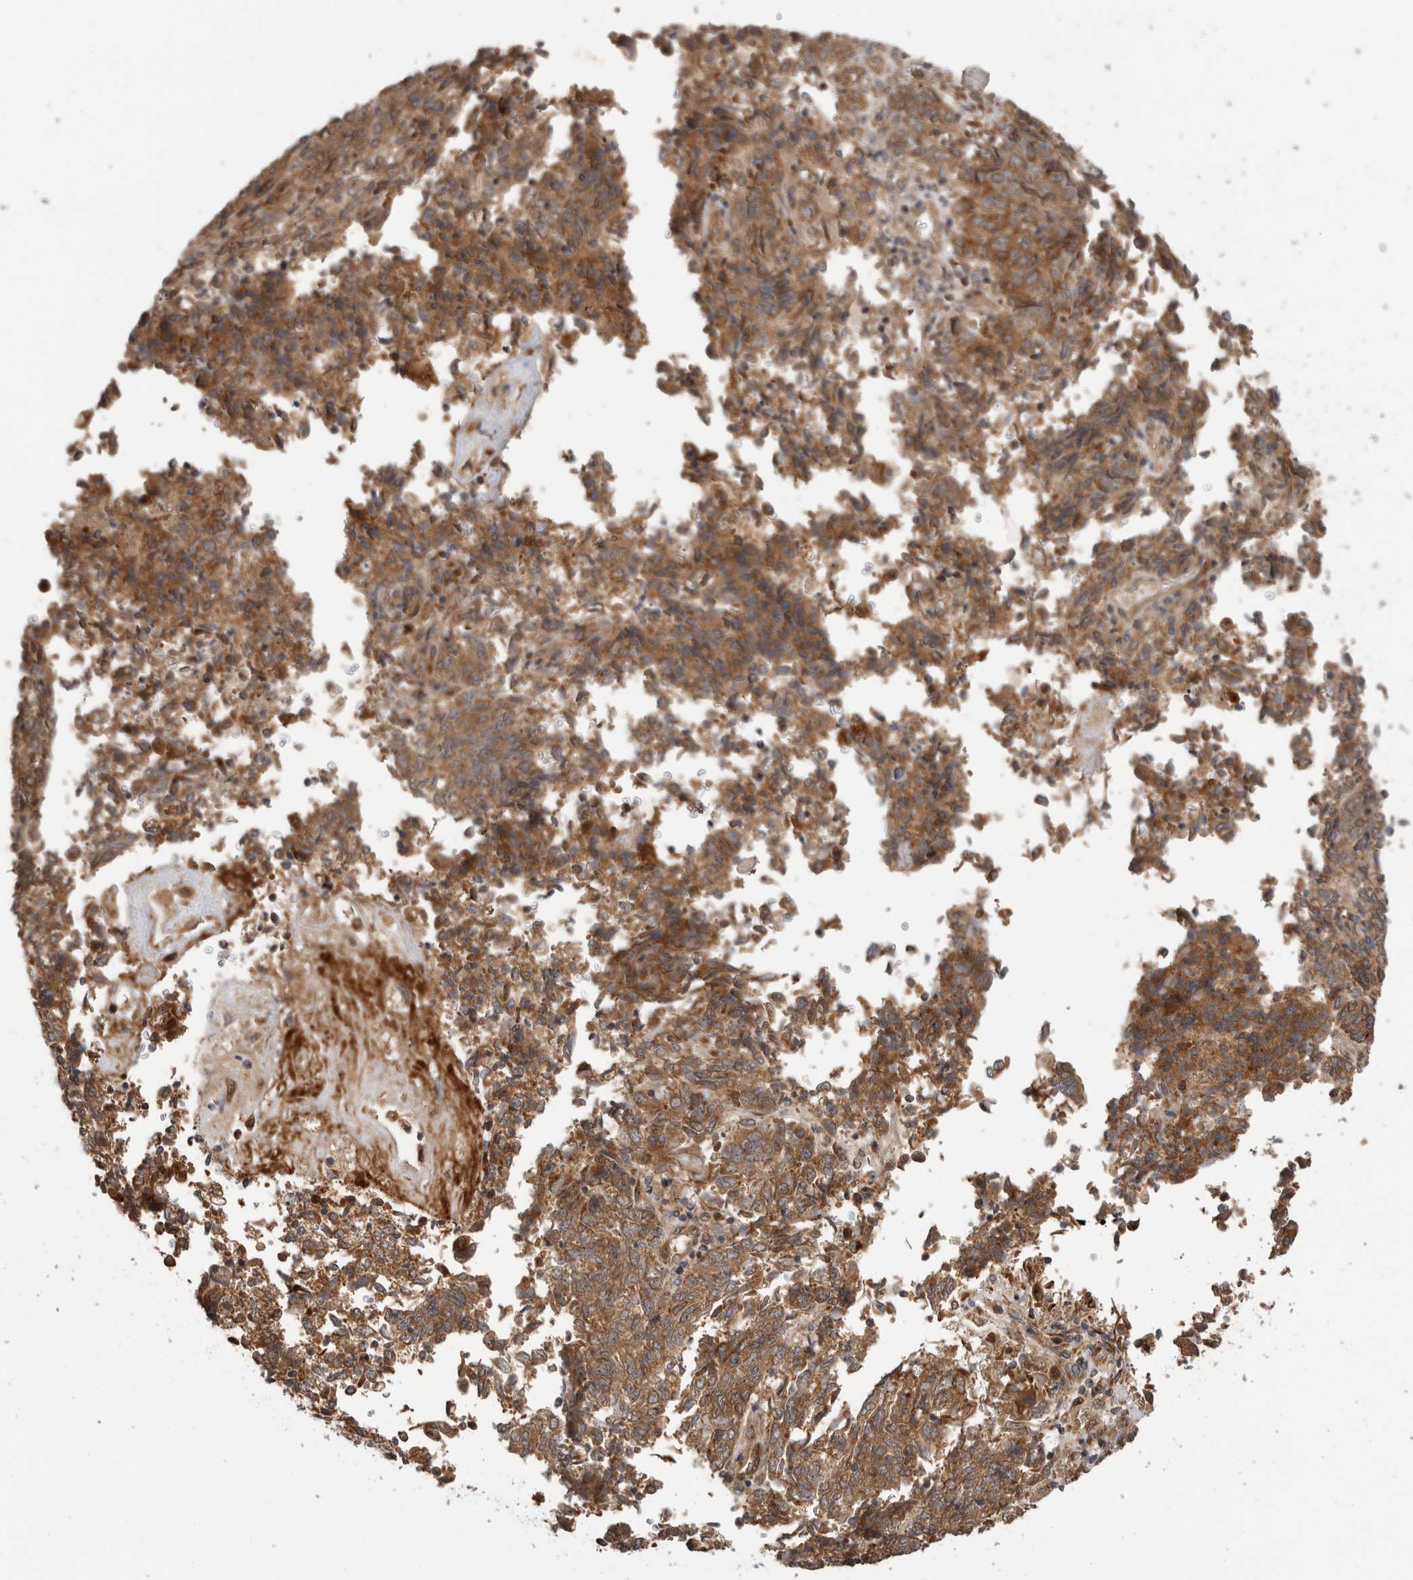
{"staining": {"intensity": "moderate", "quantity": ">75%", "location": "cytoplasmic/membranous"}, "tissue": "endometrial cancer", "cell_type": "Tumor cells", "image_type": "cancer", "snomed": [{"axis": "morphology", "description": "Adenocarcinoma, NOS"}, {"axis": "topography", "description": "Endometrium"}], "caption": "Immunohistochemical staining of human endometrial cancer (adenocarcinoma) reveals medium levels of moderate cytoplasmic/membranous expression in about >75% of tumor cells. (DAB = brown stain, brightfield microscopy at high magnification).", "gene": "PCDHB15", "patient": {"sex": "female", "age": 80}}